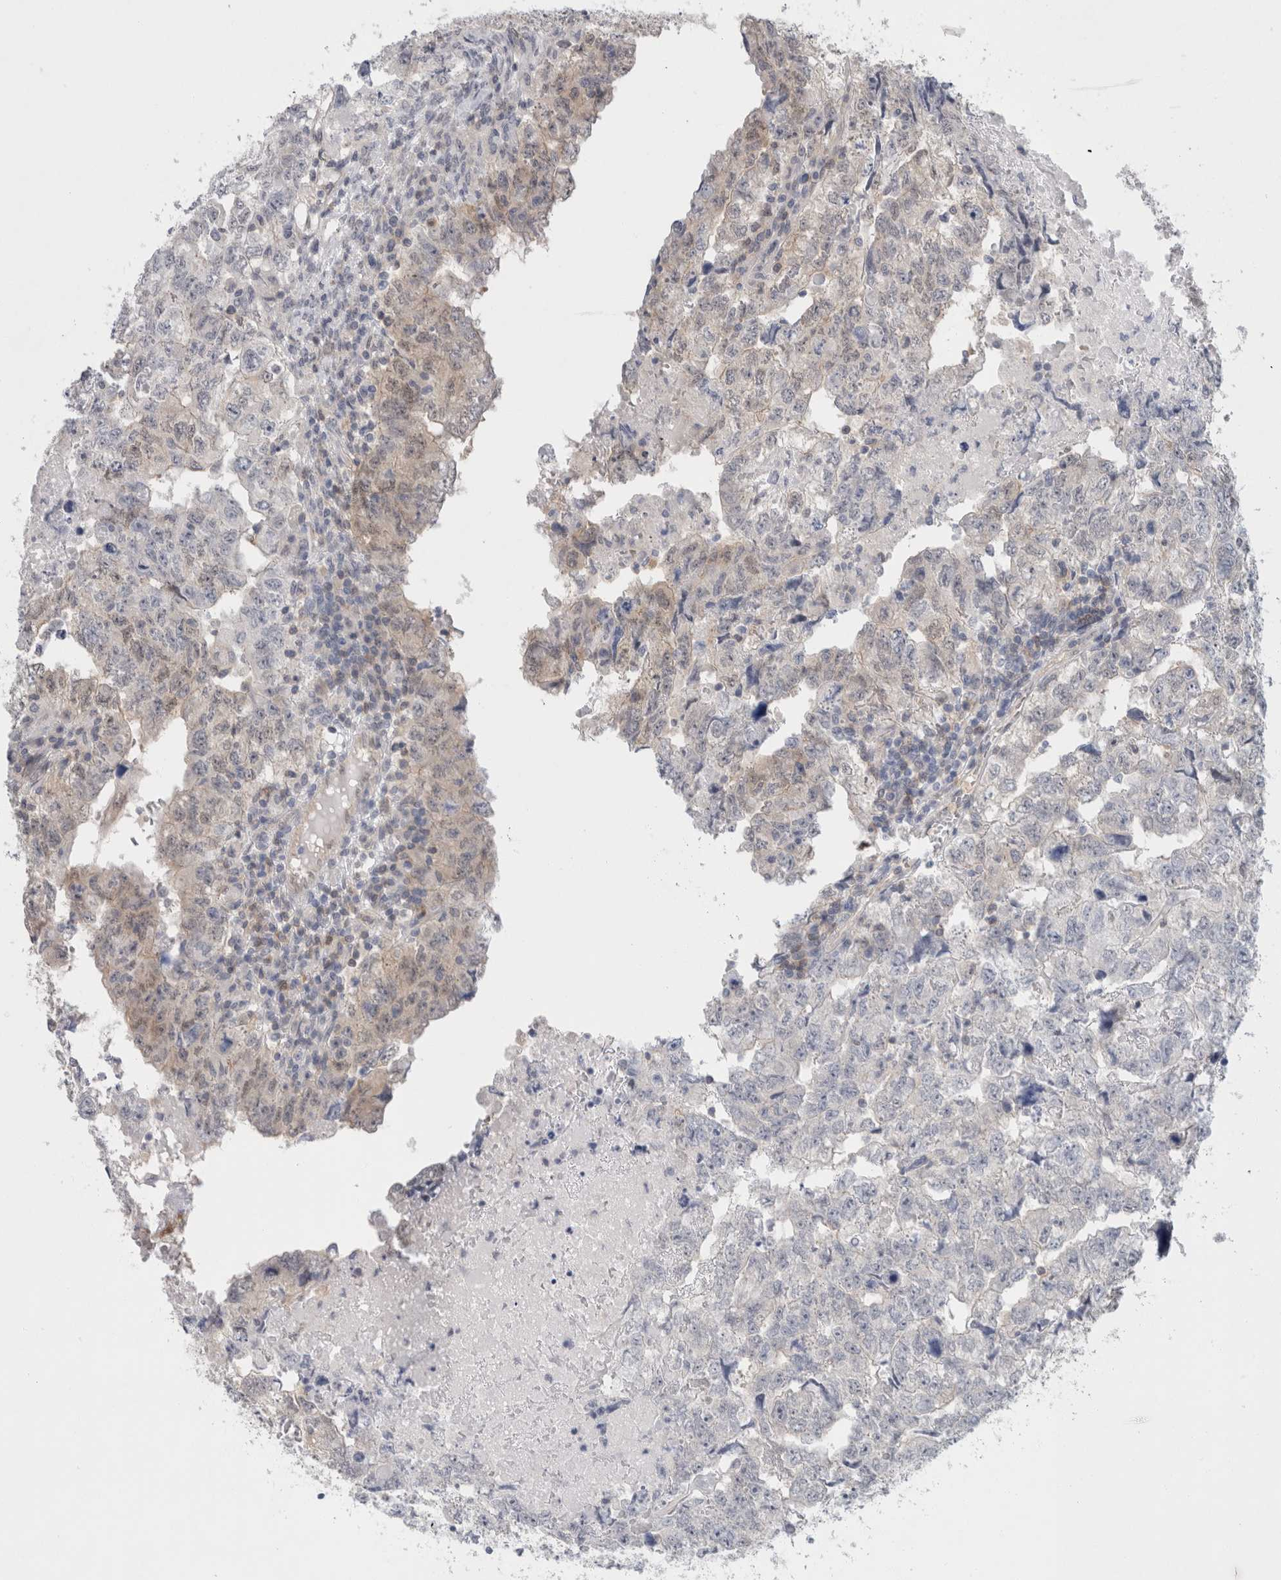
{"staining": {"intensity": "weak", "quantity": "<25%", "location": "cytoplasmic/membranous"}, "tissue": "testis cancer", "cell_type": "Tumor cells", "image_type": "cancer", "snomed": [{"axis": "morphology", "description": "Carcinoma, Embryonal, NOS"}, {"axis": "topography", "description": "Testis"}], "caption": "Testis embryonal carcinoma stained for a protein using IHC displays no expression tumor cells.", "gene": "CASP6", "patient": {"sex": "male", "age": 36}}